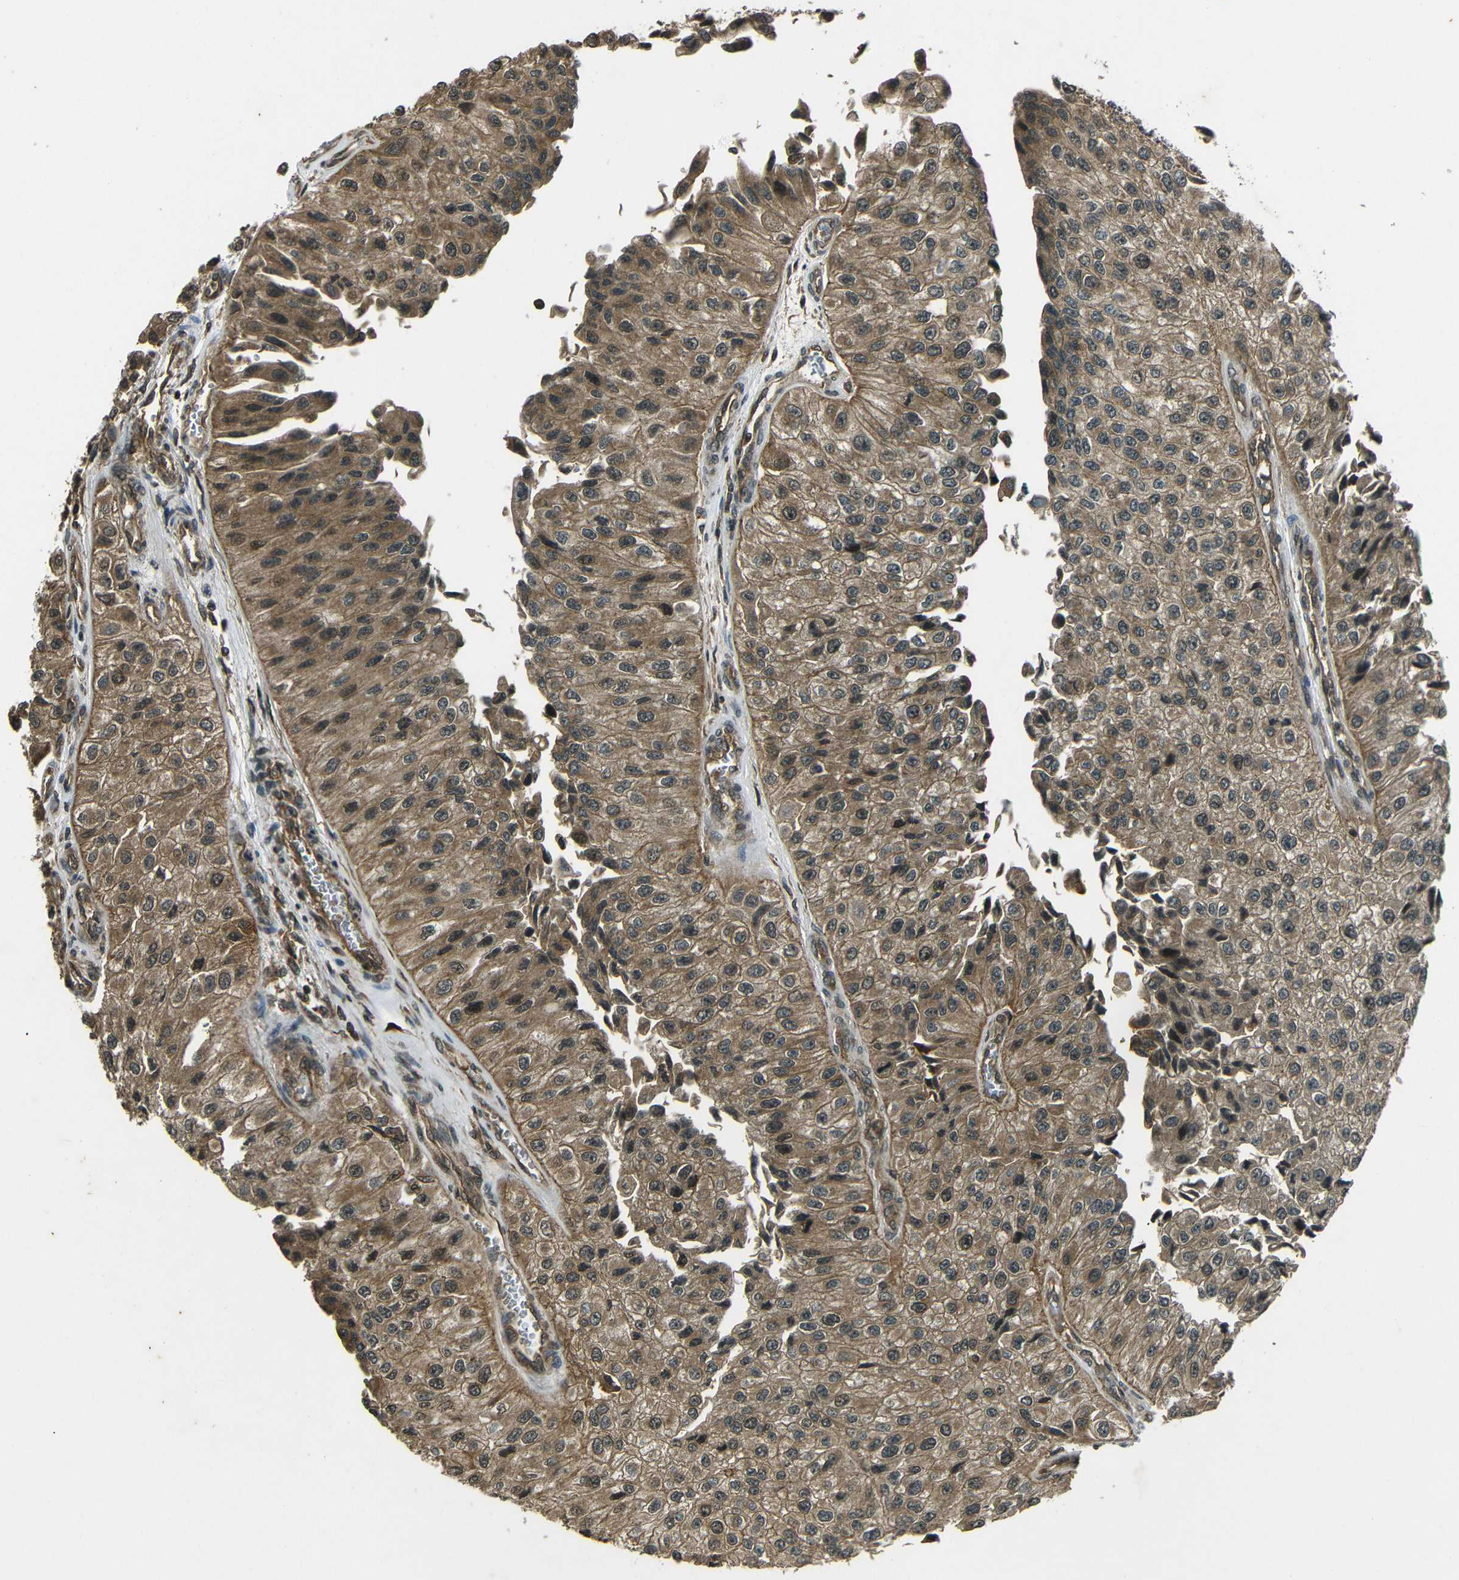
{"staining": {"intensity": "weak", "quantity": ">75%", "location": "cytoplasmic/membranous"}, "tissue": "urothelial cancer", "cell_type": "Tumor cells", "image_type": "cancer", "snomed": [{"axis": "morphology", "description": "Urothelial carcinoma, High grade"}, {"axis": "topography", "description": "Kidney"}, {"axis": "topography", "description": "Urinary bladder"}], "caption": "High-grade urothelial carcinoma stained for a protein (brown) reveals weak cytoplasmic/membranous positive staining in approximately >75% of tumor cells.", "gene": "PLK2", "patient": {"sex": "male", "age": 77}}